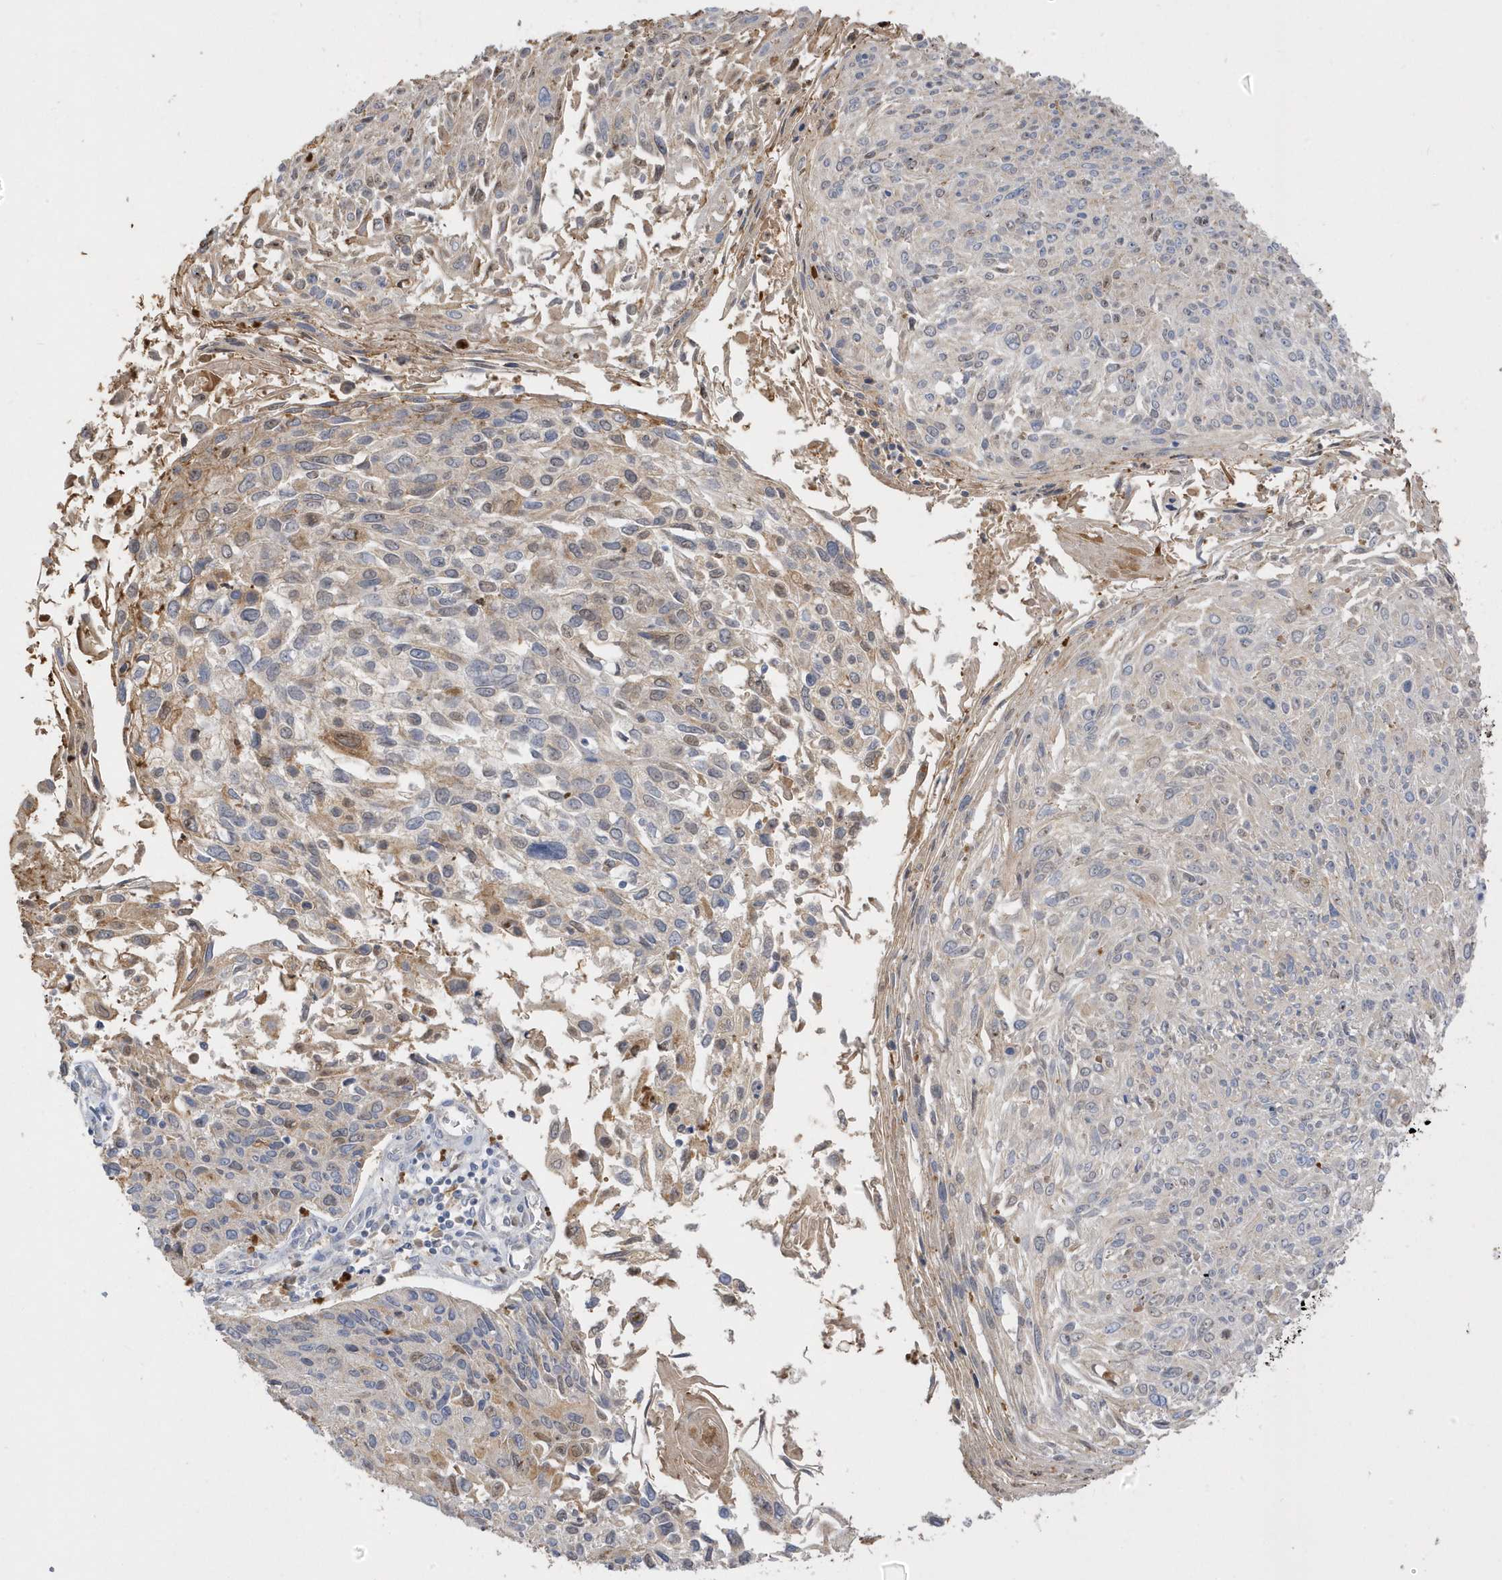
{"staining": {"intensity": "weak", "quantity": "<25%", "location": "cytoplasmic/membranous"}, "tissue": "cervical cancer", "cell_type": "Tumor cells", "image_type": "cancer", "snomed": [{"axis": "morphology", "description": "Squamous cell carcinoma, NOS"}, {"axis": "topography", "description": "Cervix"}], "caption": "Immunohistochemistry (IHC) of cervical cancer (squamous cell carcinoma) reveals no positivity in tumor cells.", "gene": "DPP9", "patient": {"sex": "female", "age": 51}}